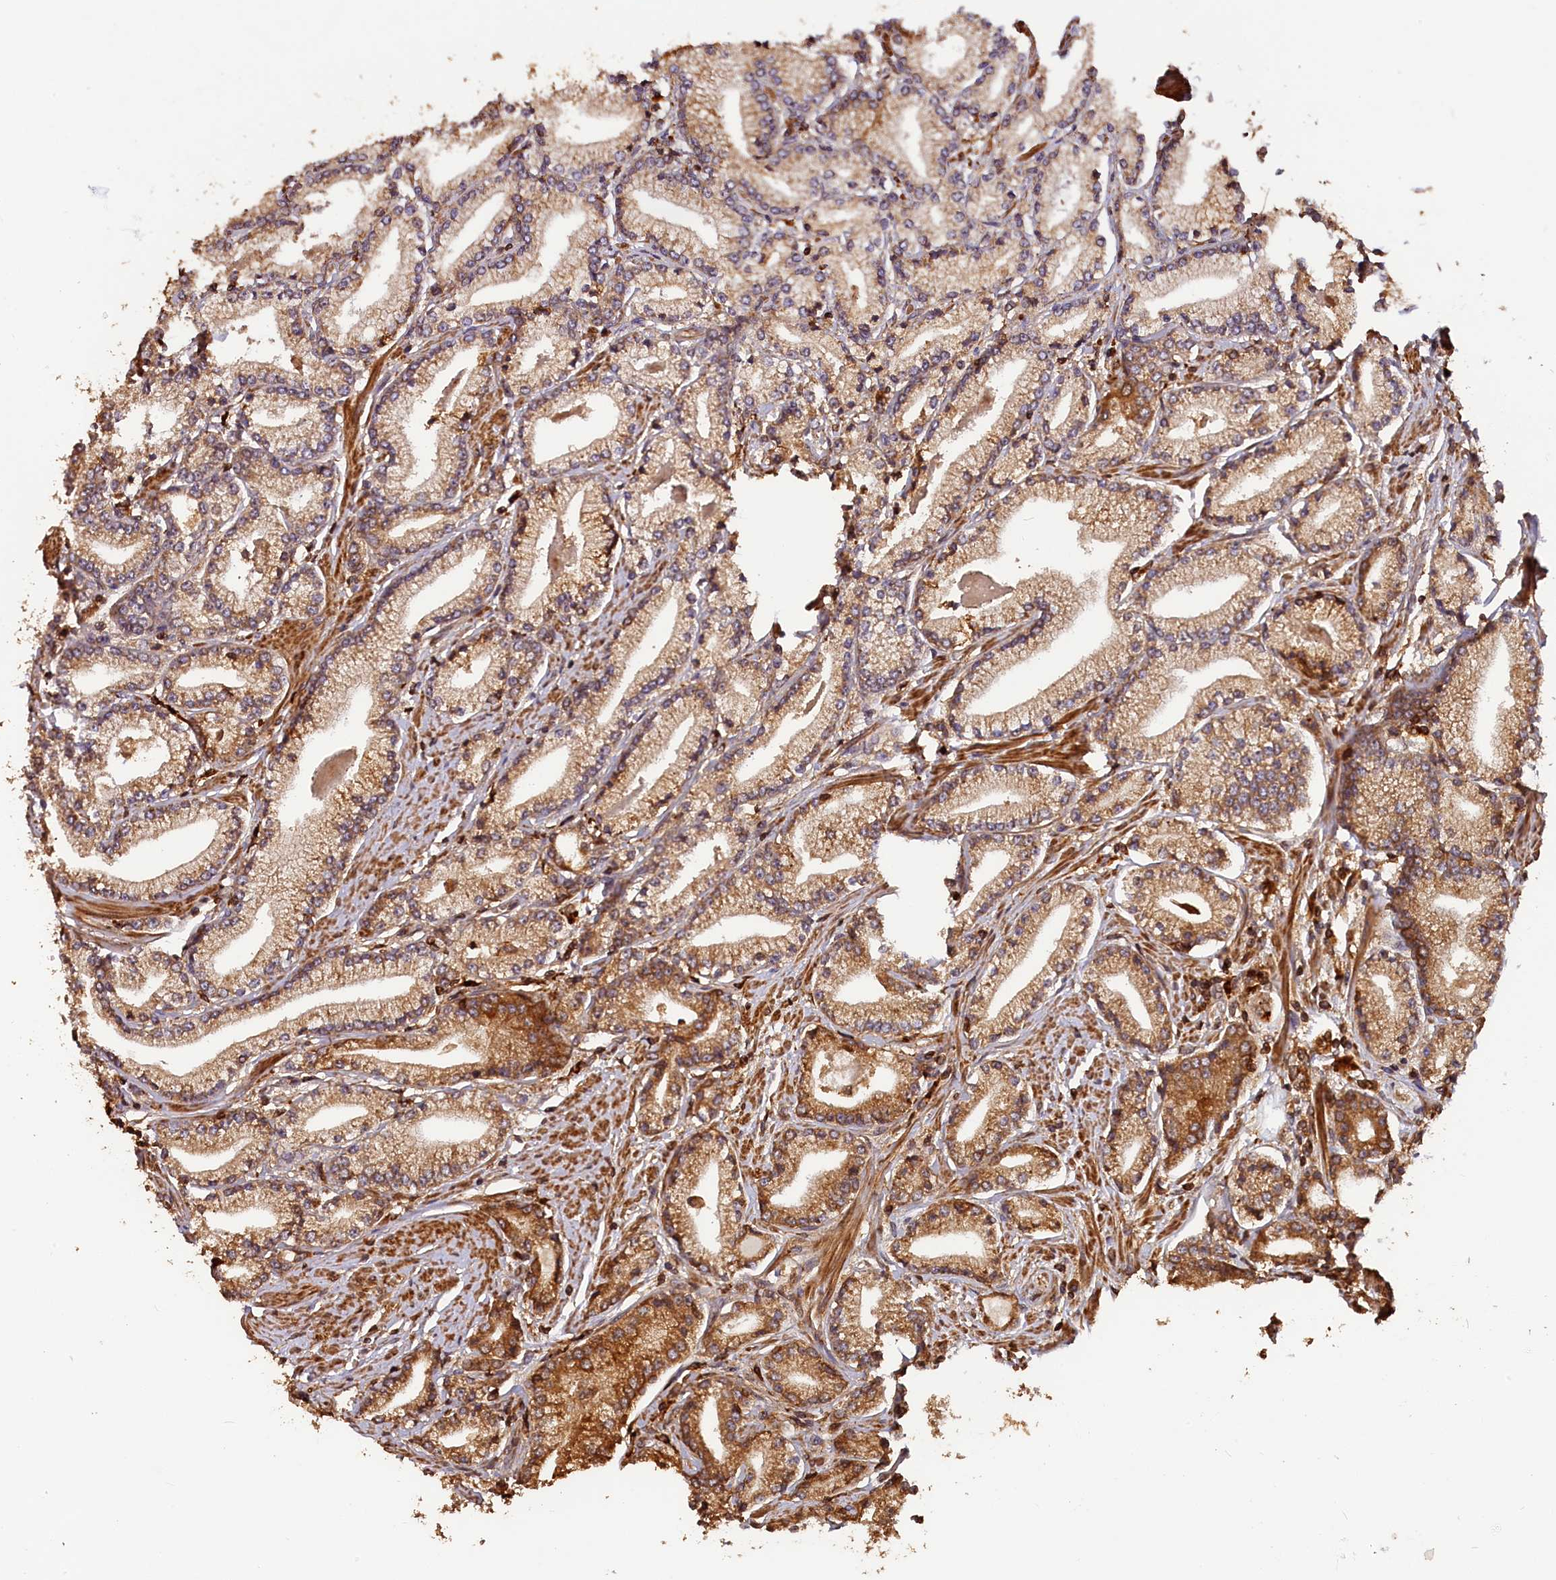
{"staining": {"intensity": "moderate", "quantity": ">75%", "location": "cytoplasmic/membranous"}, "tissue": "prostate cancer", "cell_type": "Tumor cells", "image_type": "cancer", "snomed": [{"axis": "morphology", "description": "Adenocarcinoma, High grade"}, {"axis": "topography", "description": "Prostate"}], "caption": "There is medium levels of moderate cytoplasmic/membranous positivity in tumor cells of prostate cancer (adenocarcinoma (high-grade)), as demonstrated by immunohistochemical staining (brown color).", "gene": "HMOX2", "patient": {"sex": "male", "age": 67}}